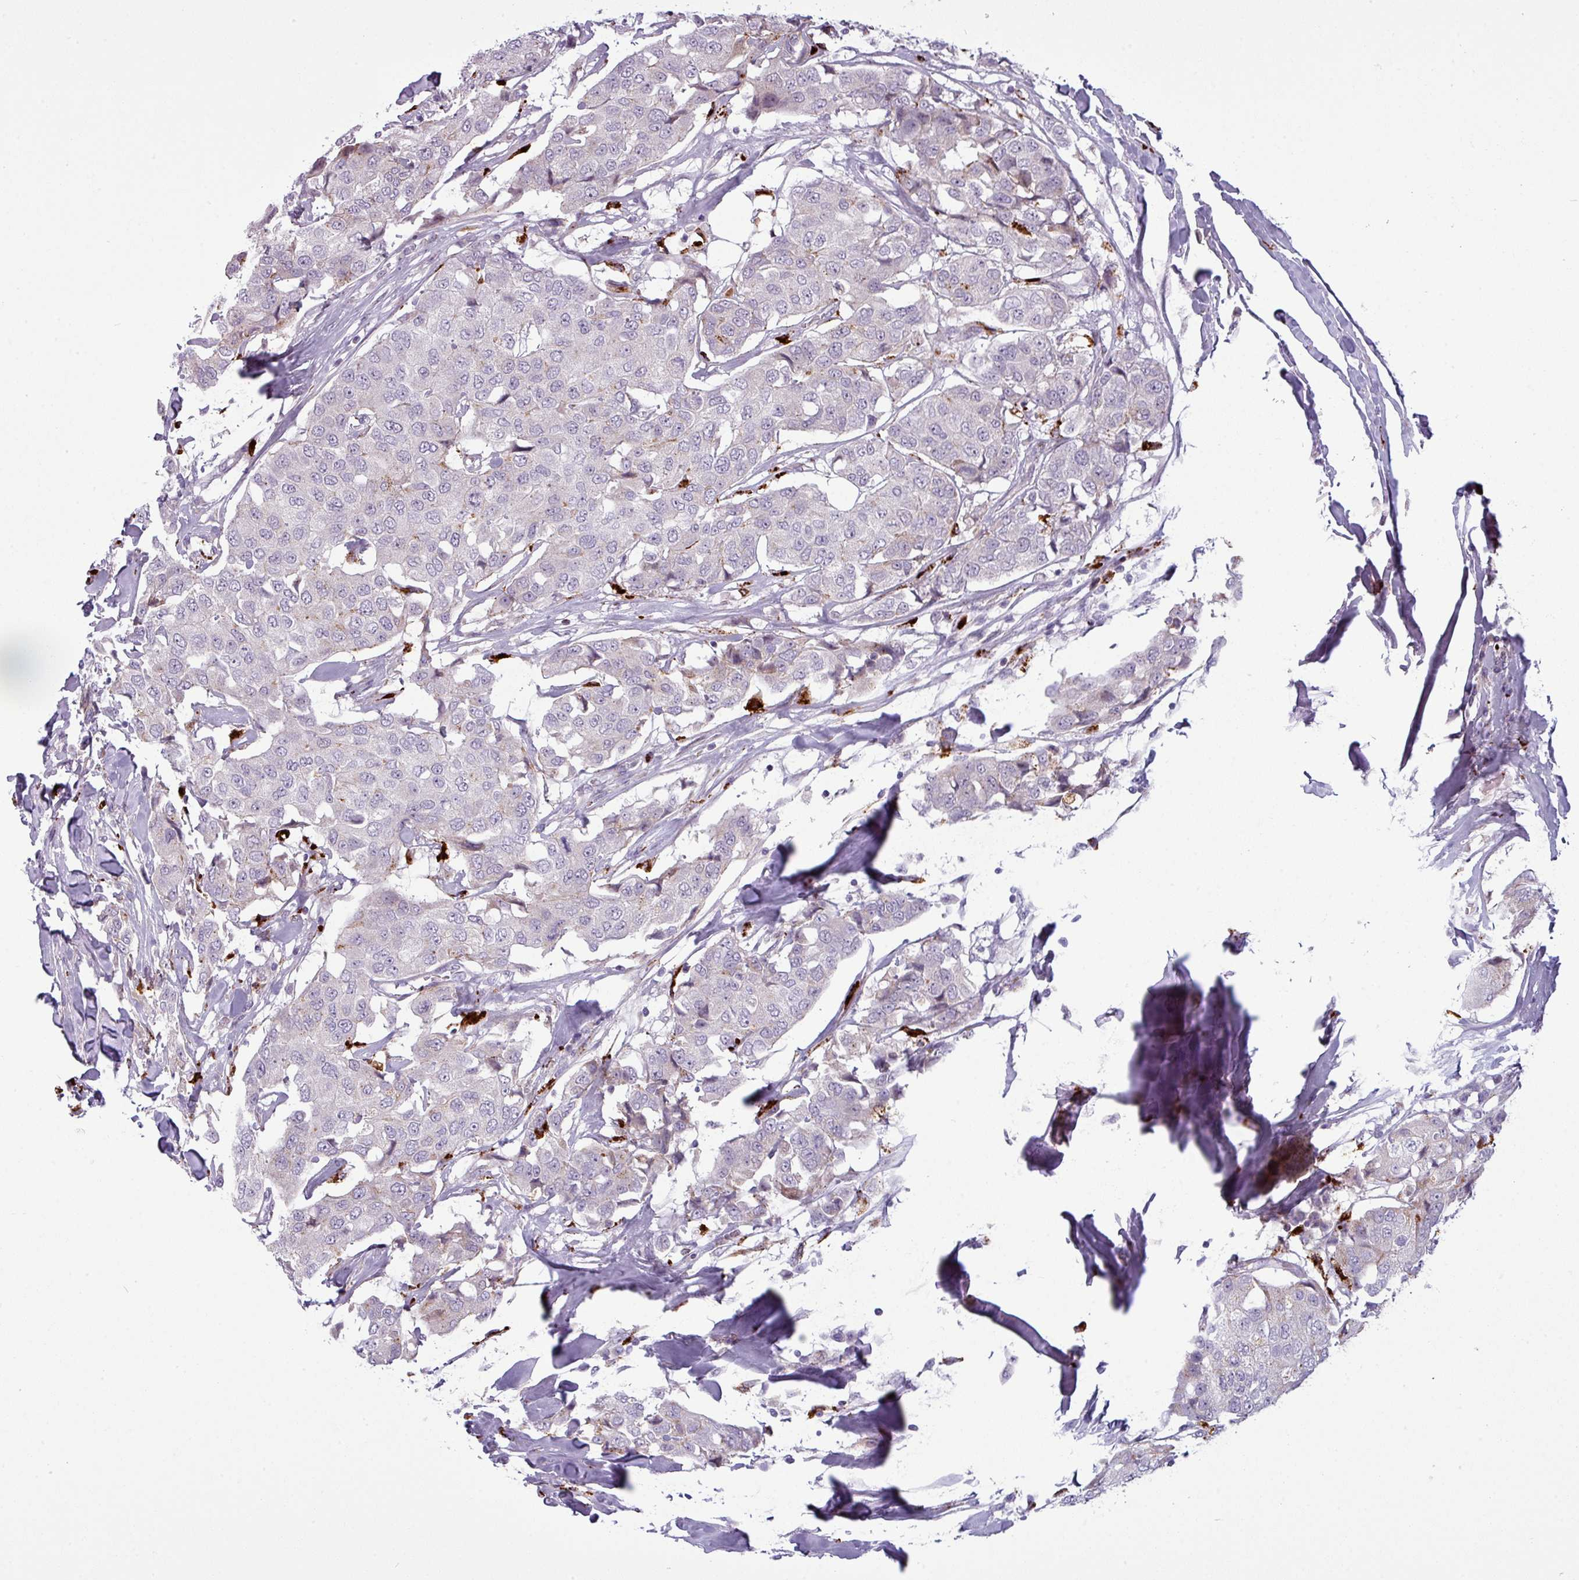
{"staining": {"intensity": "weak", "quantity": "<25%", "location": "cytoplasmic/membranous"}, "tissue": "breast cancer", "cell_type": "Tumor cells", "image_type": "cancer", "snomed": [{"axis": "morphology", "description": "Duct carcinoma"}, {"axis": "topography", "description": "Breast"}], "caption": "Tumor cells are negative for brown protein staining in breast intraductal carcinoma. Nuclei are stained in blue.", "gene": "MAP7D2", "patient": {"sex": "female", "age": 80}}